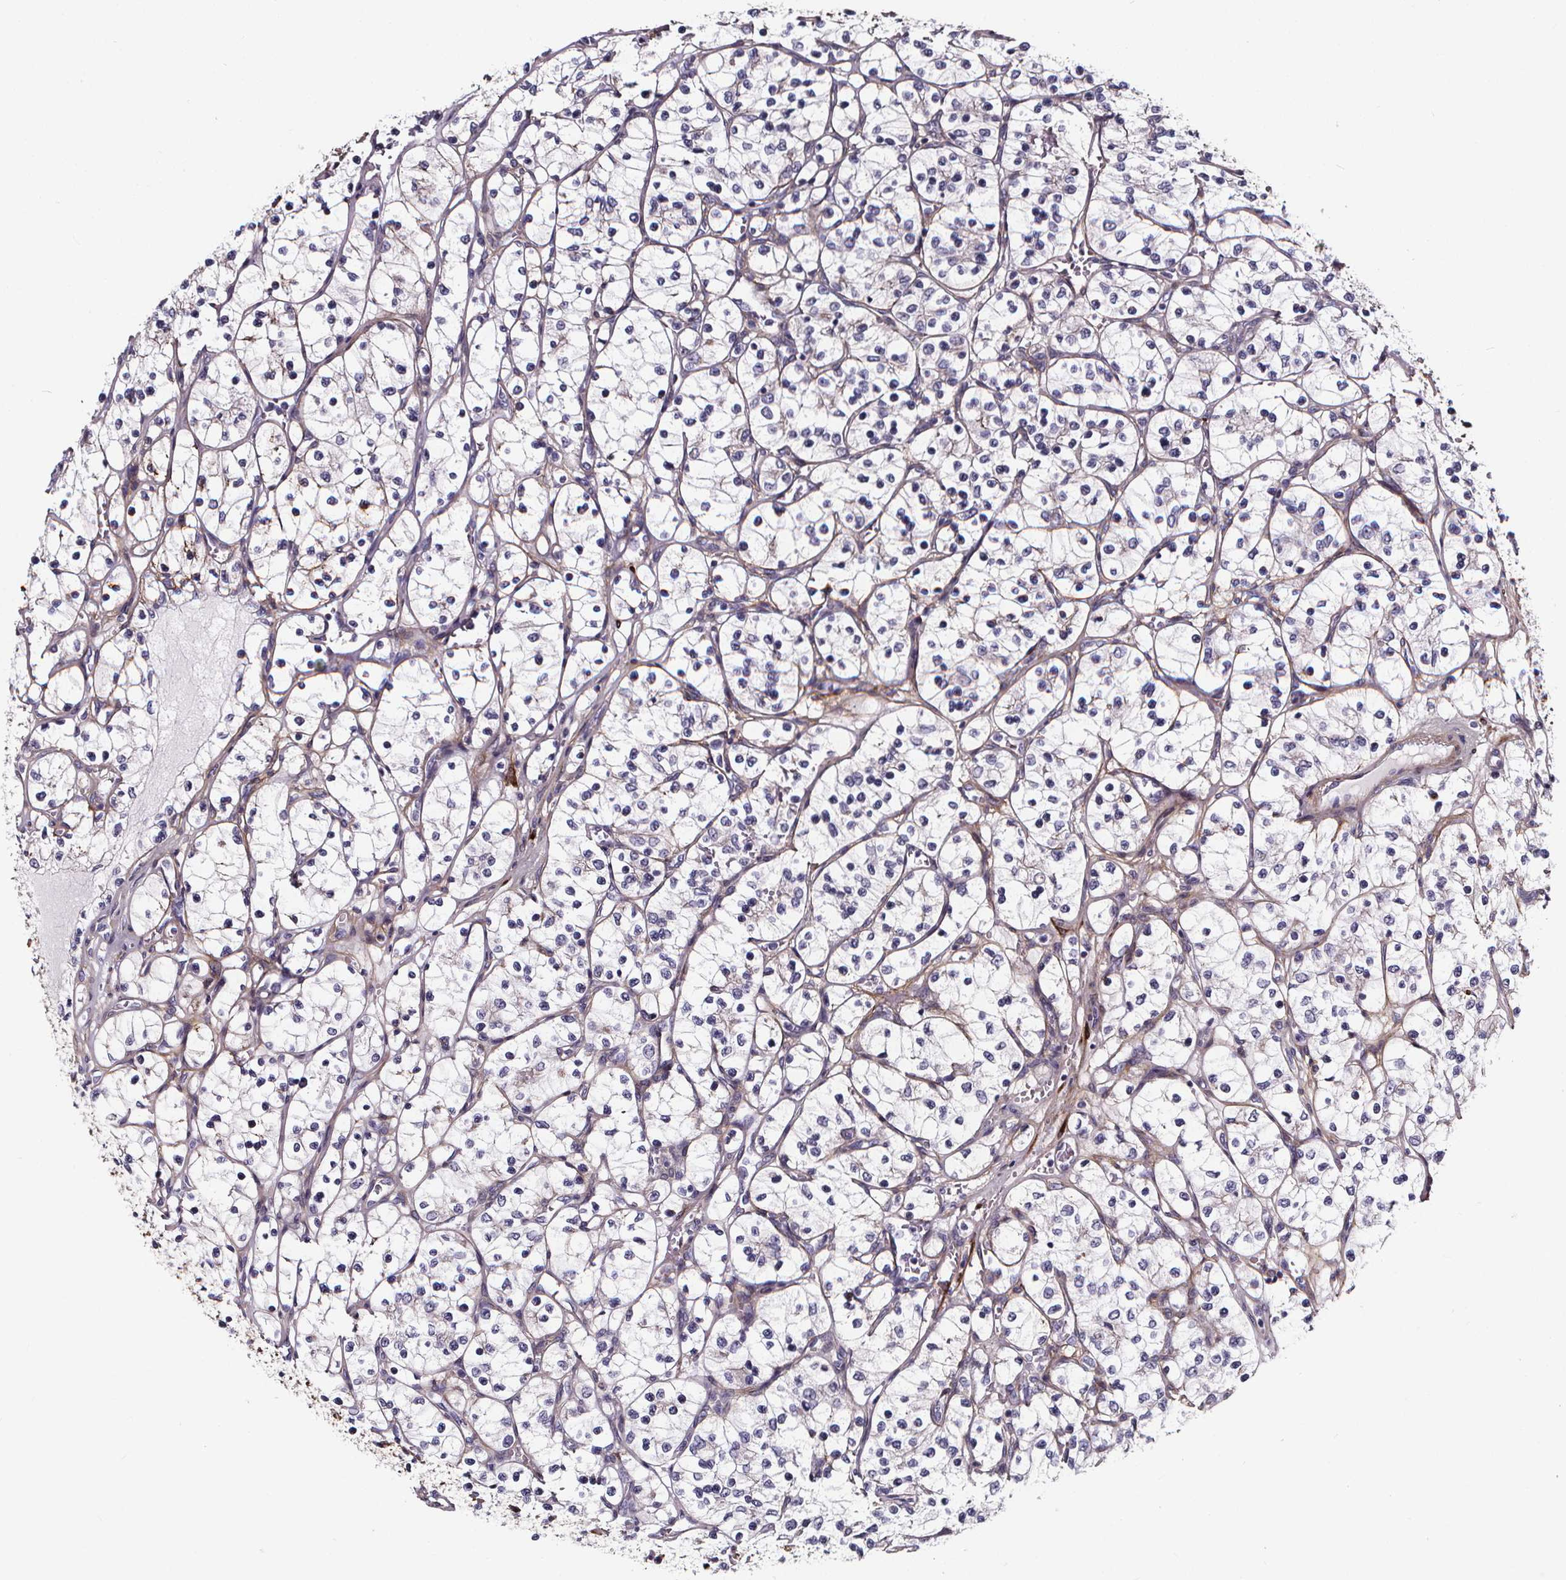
{"staining": {"intensity": "negative", "quantity": "none", "location": "none"}, "tissue": "renal cancer", "cell_type": "Tumor cells", "image_type": "cancer", "snomed": [{"axis": "morphology", "description": "Adenocarcinoma, NOS"}, {"axis": "topography", "description": "Kidney"}], "caption": "Immunohistochemistry (IHC) histopathology image of neoplastic tissue: human renal adenocarcinoma stained with DAB displays no significant protein positivity in tumor cells.", "gene": "AEBP1", "patient": {"sex": "female", "age": 69}}